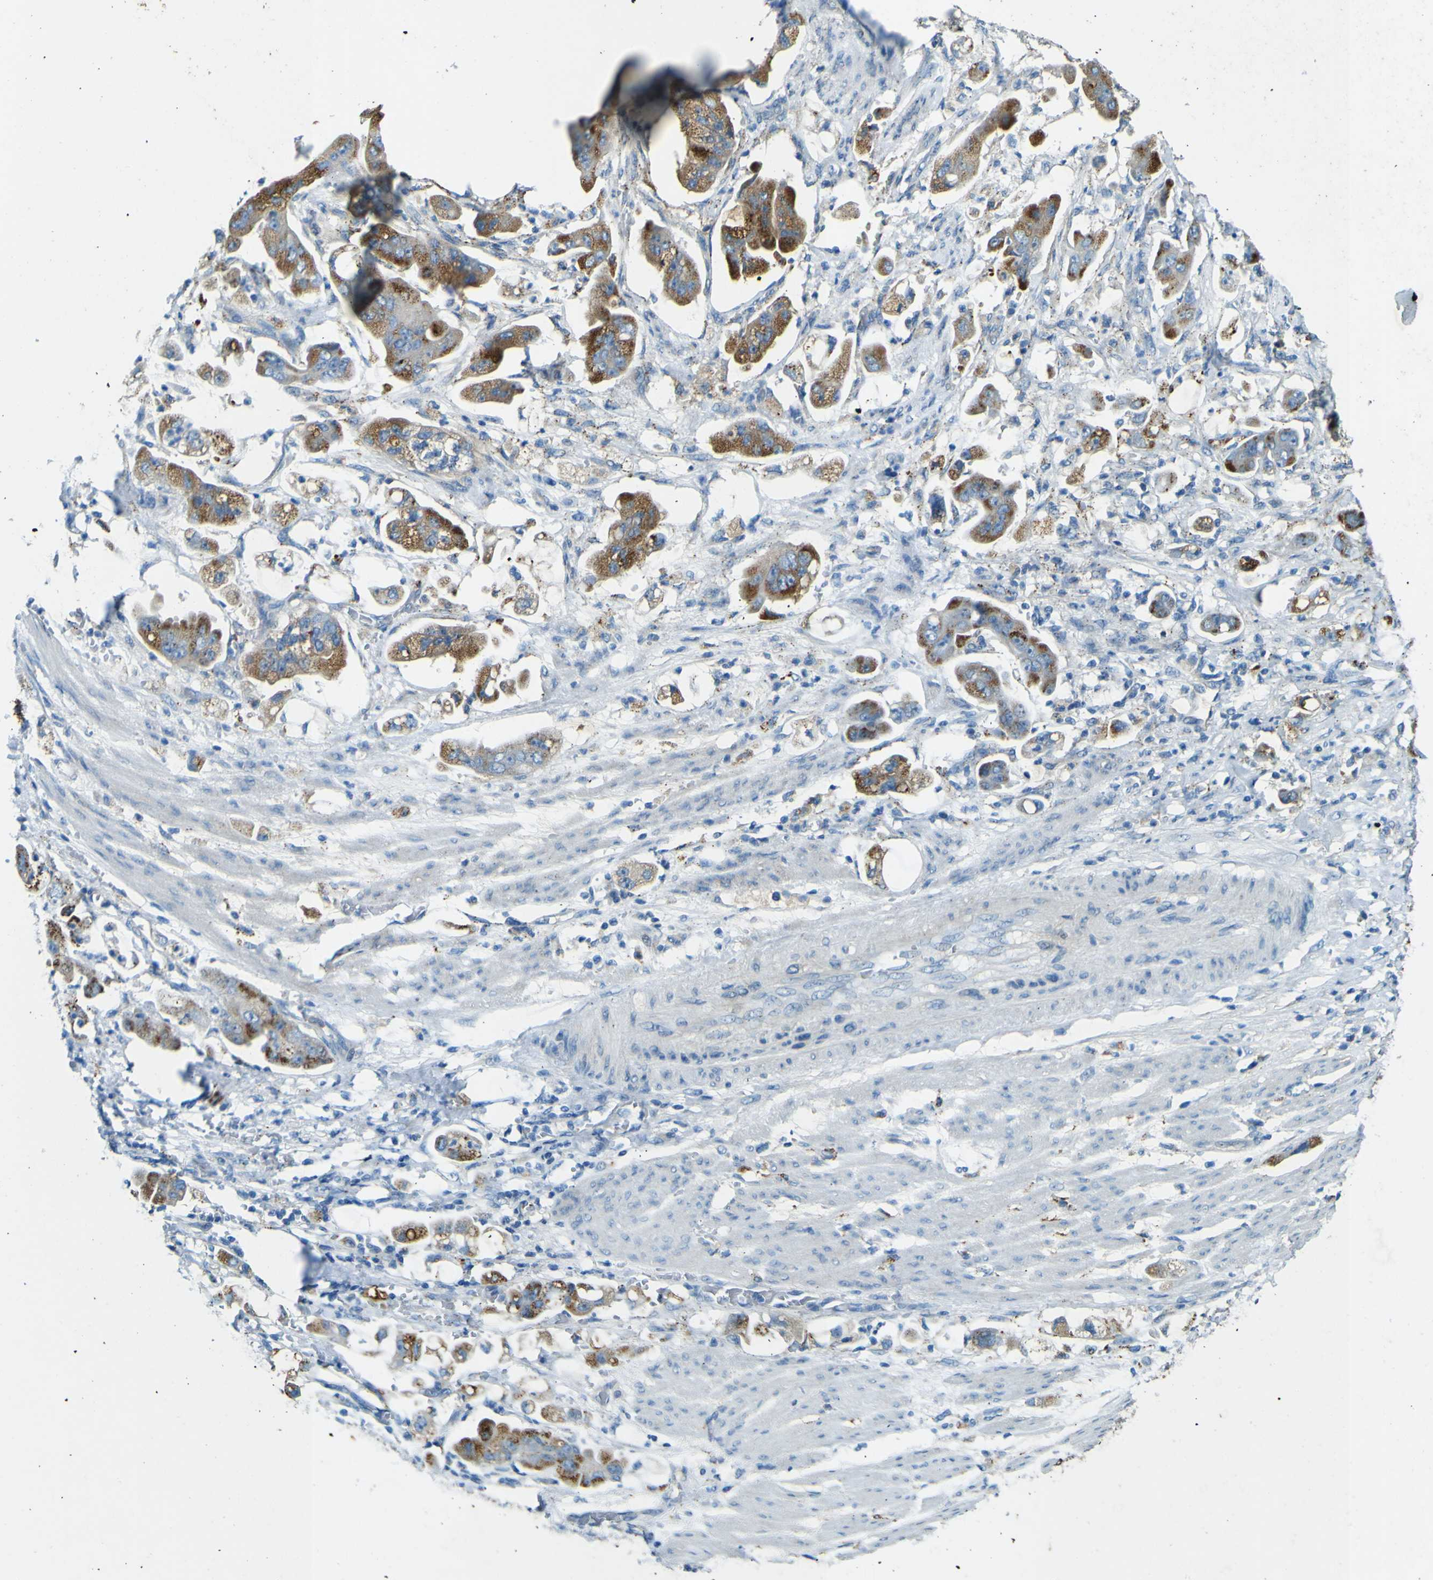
{"staining": {"intensity": "moderate", "quantity": ">75%", "location": "cytoplasmic/membranous"}, "tissue": "stomach cancer", "cell_type": "Tumor cells", "image_type": "cancer", "snomed": [{"axis": "morphology", "description": "Adenocarcinoma, NOS"}, {"axis": "topography", "description": "Stomach"}], "caption": "Moderate cytoplasmic/membranous expression for a protein is appreciated in about >75% of tumor cells of stomach adenocarcinoma using immunohistochemistry.", "gene": "PDE9A", "patient": {"sex": "male", "age": 62}}